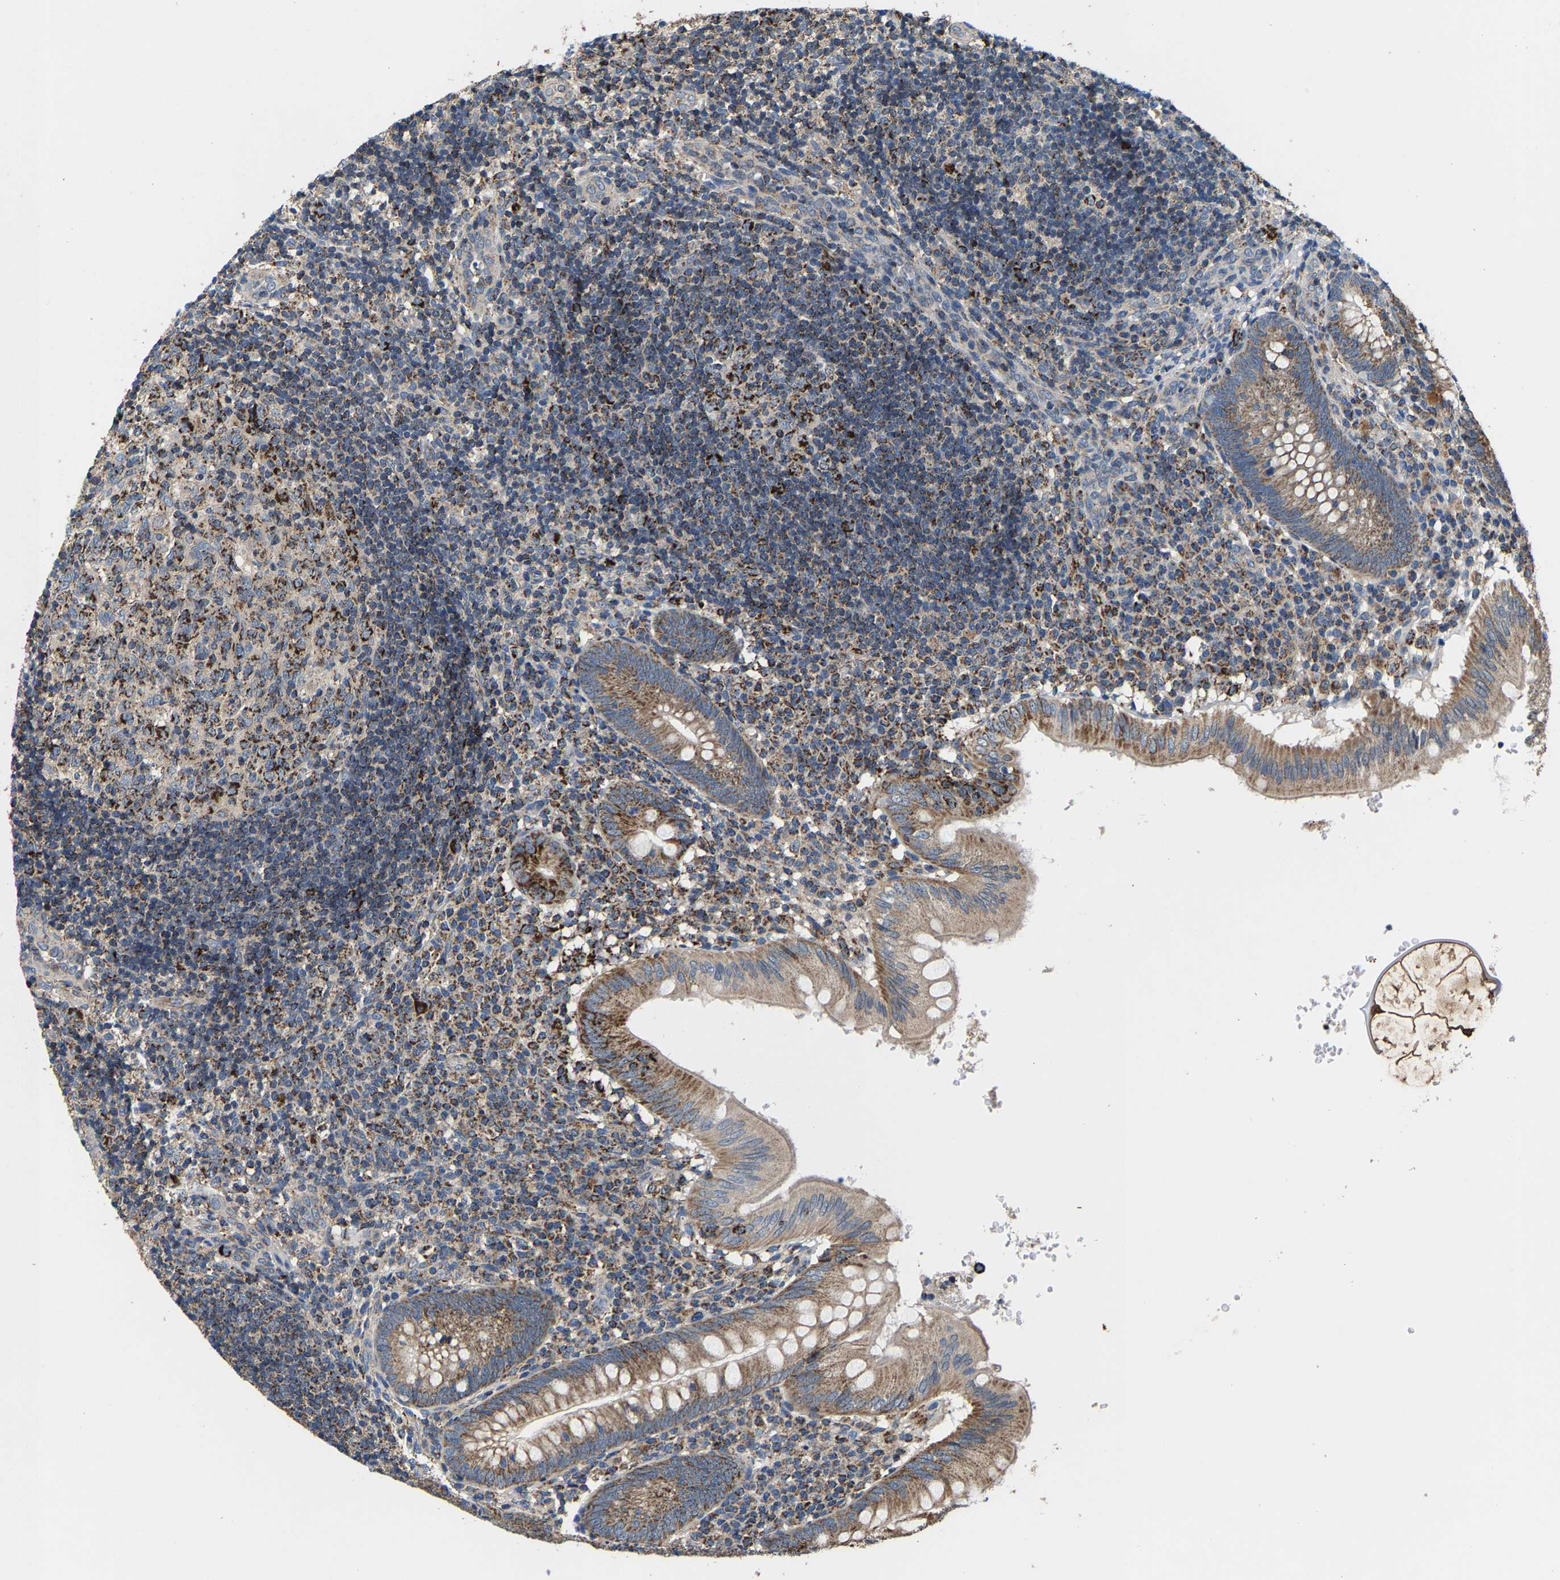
{"staining": {"intensity": "moderate", "quantity": ">75%", "location": "cytoplasmic/membranous"}, "tissue": "appendix", "cell_type": "Glandular cells", "image_type": "normal", "snomed": [{"axis": "morphology", "description": "Normal tissue, NOS"}, {"axis": "topography", "description": "Appendix"}], "caption": "A high-resolution histopathology image shows immunohistochemistry staining of unremarkable appendix, which exhibits moderate cytoplasmic/membranous expression in approximately >75% of glandular cells. (DAB (3,3'-diaminobenzidine) = brown stain, brightfield microscopy at high magnification).", "gene": "SHMT2", "patient": {"sex": "male", "age": 8}}